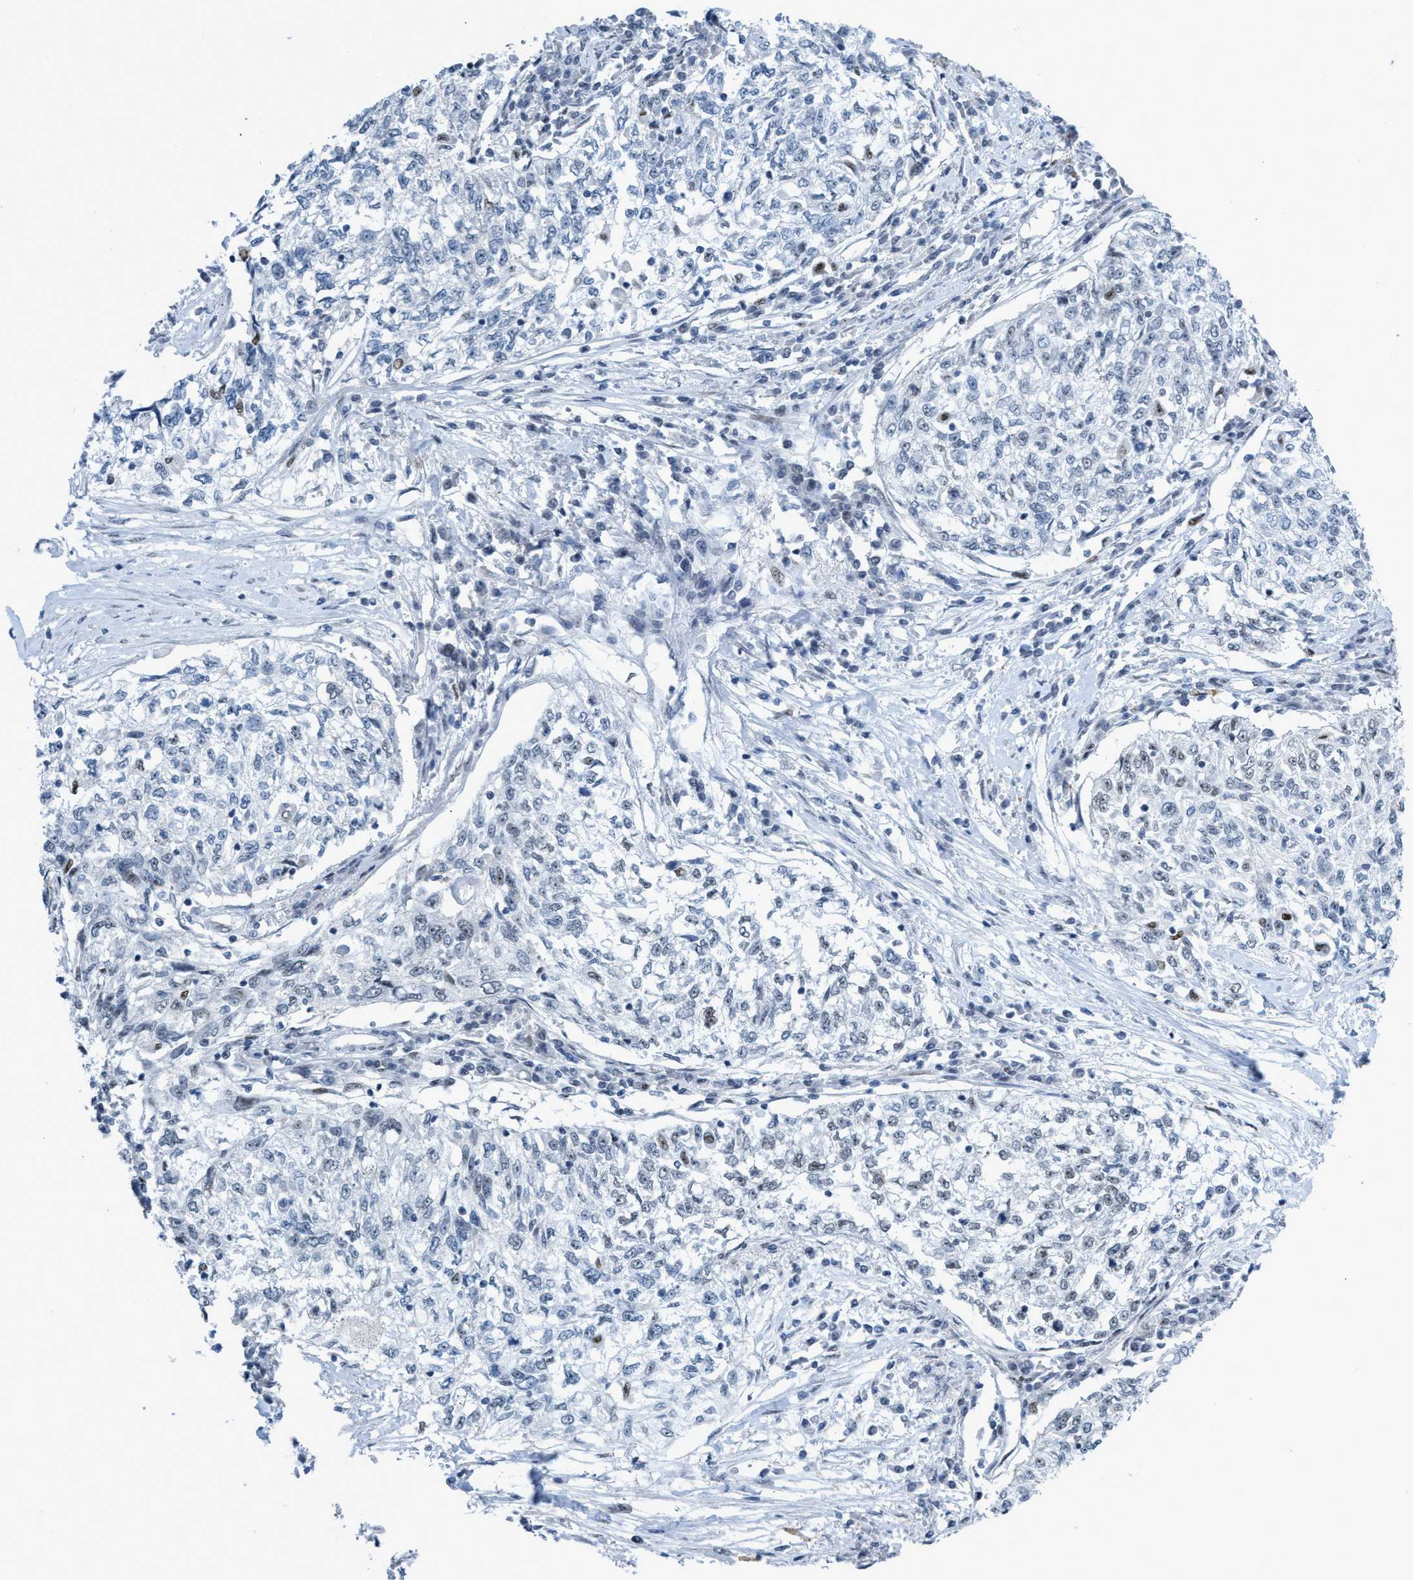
{"staining": {"intensity": "negative", "quantity": "none", "location": "none"}, "tissue": "cervical cancer", "cell_type": "Tumor cells", "image_type": "cancer", "snomed": [{"axis": "morphology", "description": "Squamous cell carcinoma, NOS"}, {"axis": "topography", "description": "Cervix"}], "caption": "Immunohistochemical staining of cervical cancer shows no significant expression in tumor cells. Nuclei are stained in blue.", "gene": "CWC27", "patient": {"sex": "female", "age": 57}}